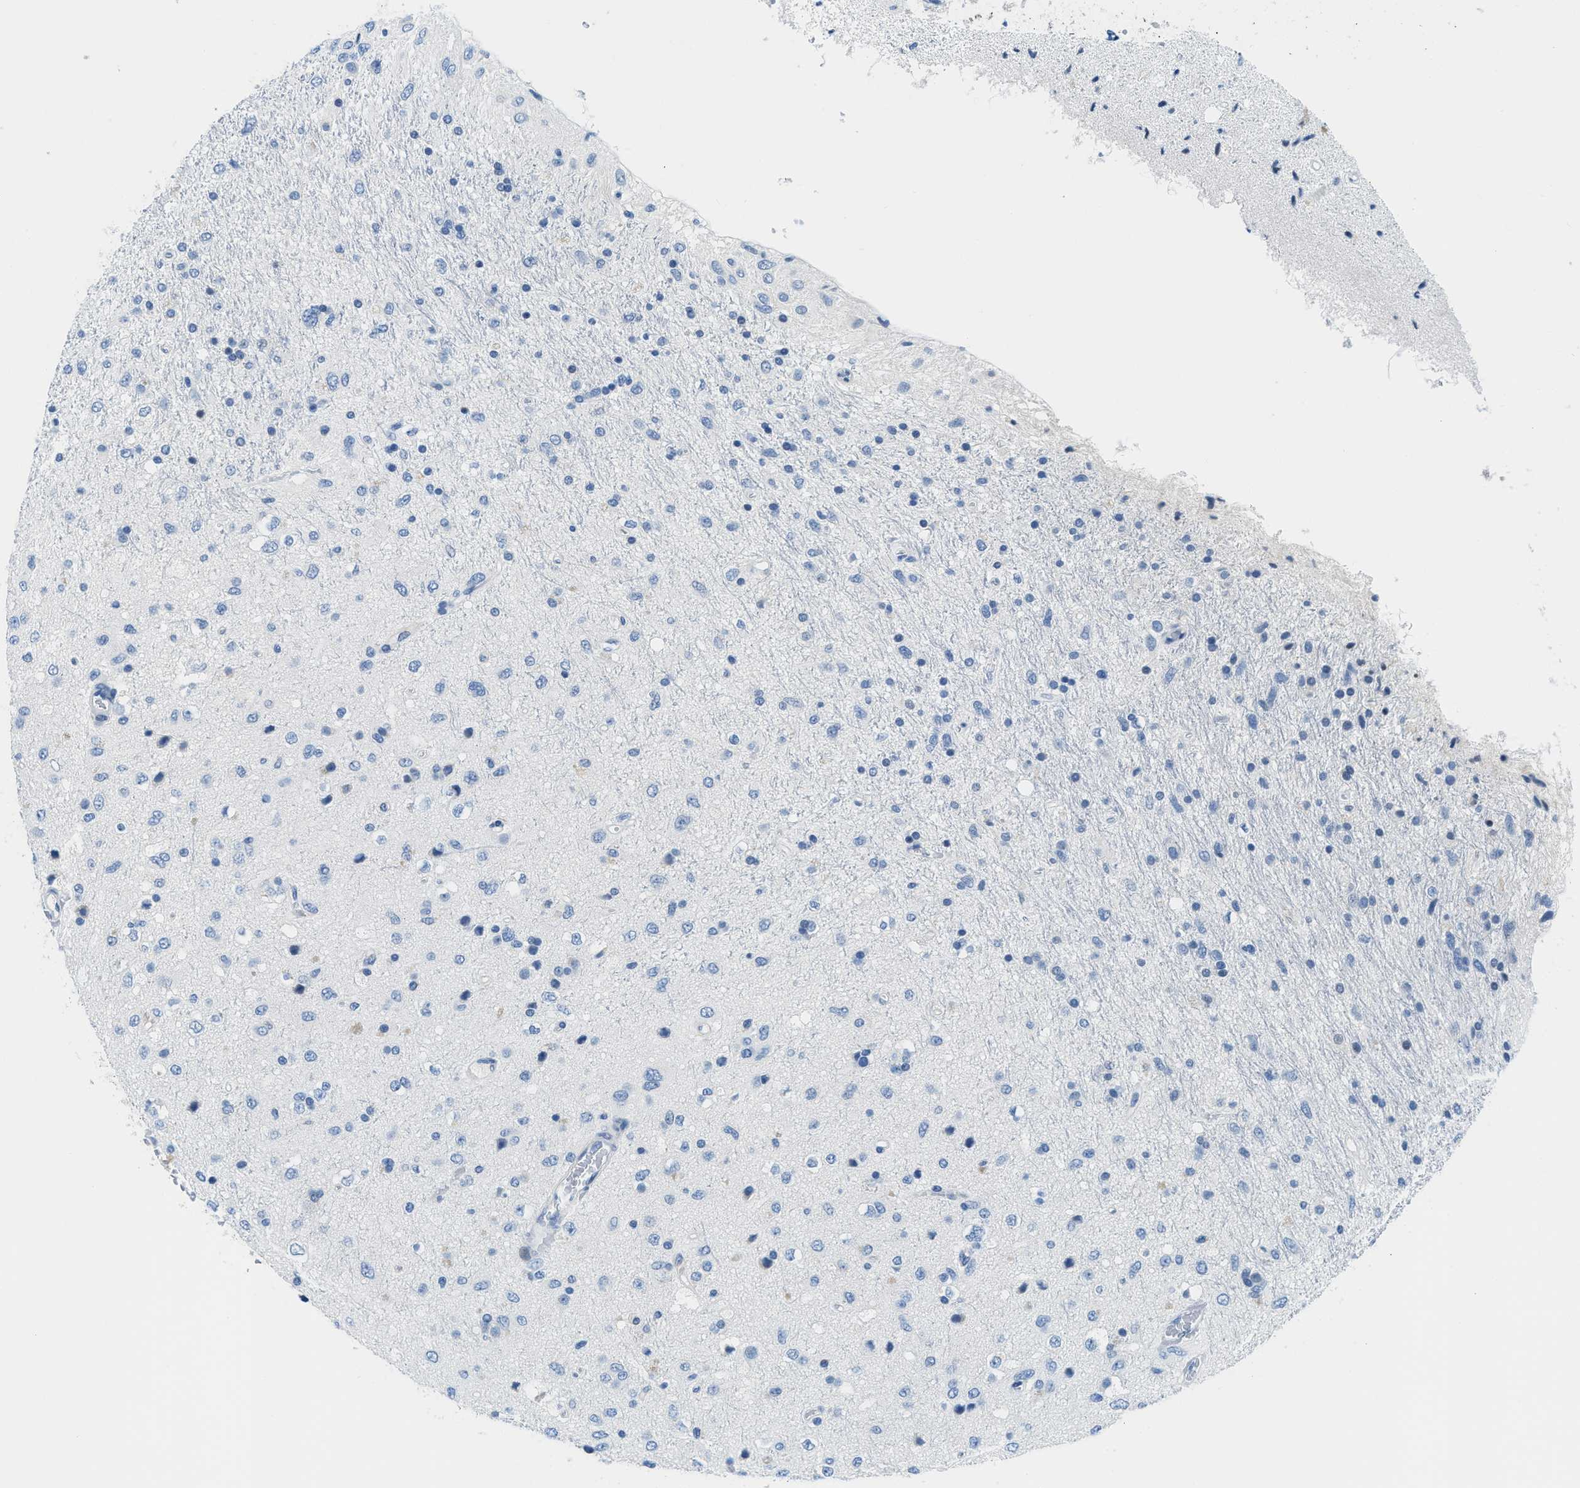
{"staining": {"intensity": "negative", "quantity": "none", "location": "none"}, "tissue": "glioma", "cell_type": "Tumor cells", "image_type": "cancer", "snomed": [{"axis": "morphology", "description": "Glioma, malignant, Low grade"}, {"axis": "topography", "description": "Brain"}], "caption": "High magnification brightfield microscopy of low-grade glioma (malignant) stained with DAB (3,3'-diaminobenzidine) (brown) and counterstained with hematoxylin (blue): tumor cells show no significant positivity.", "gene": "MBL2", "patient": {"sex": "male", "age": 77}}